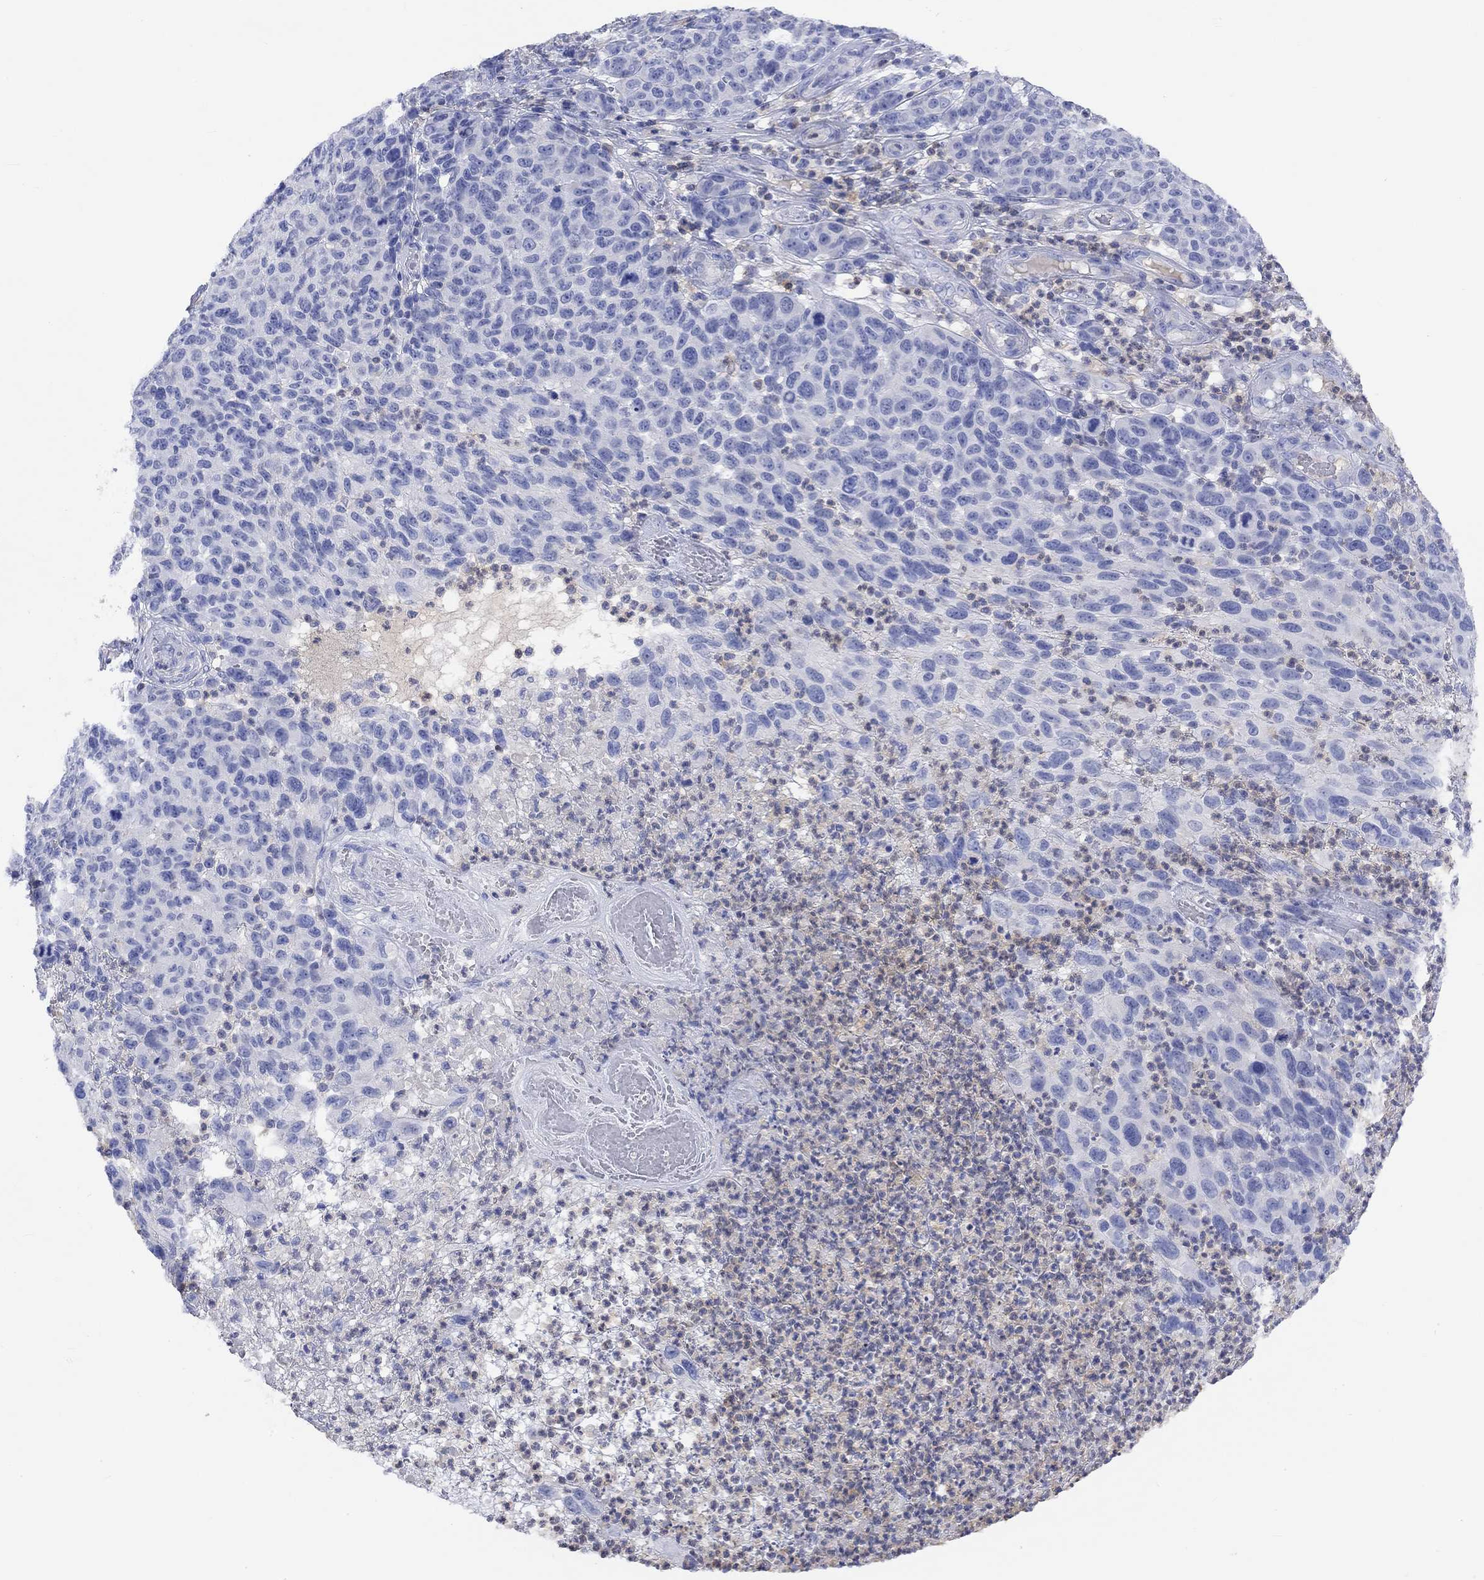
{"staining": {"intensity": "negative", "quantity": "none", "location": "none"}, "tissue": "melanoma", "cell_type": "Tumor cells", "image_type": "cancer", "snomed": [{"axis": "morphology", "description": "Malignant melanoma, NOS"}, {"axis": "topography", "description": "Skin"}], "caption": "High magnification brightfield microscopy of melanoma stained with DAB (brown) and counterstained with hematoxylin (blue): tumor cells show no significant positivity.", "gene": "GCM1", "patient": {"sex": "male", "age": 59}}